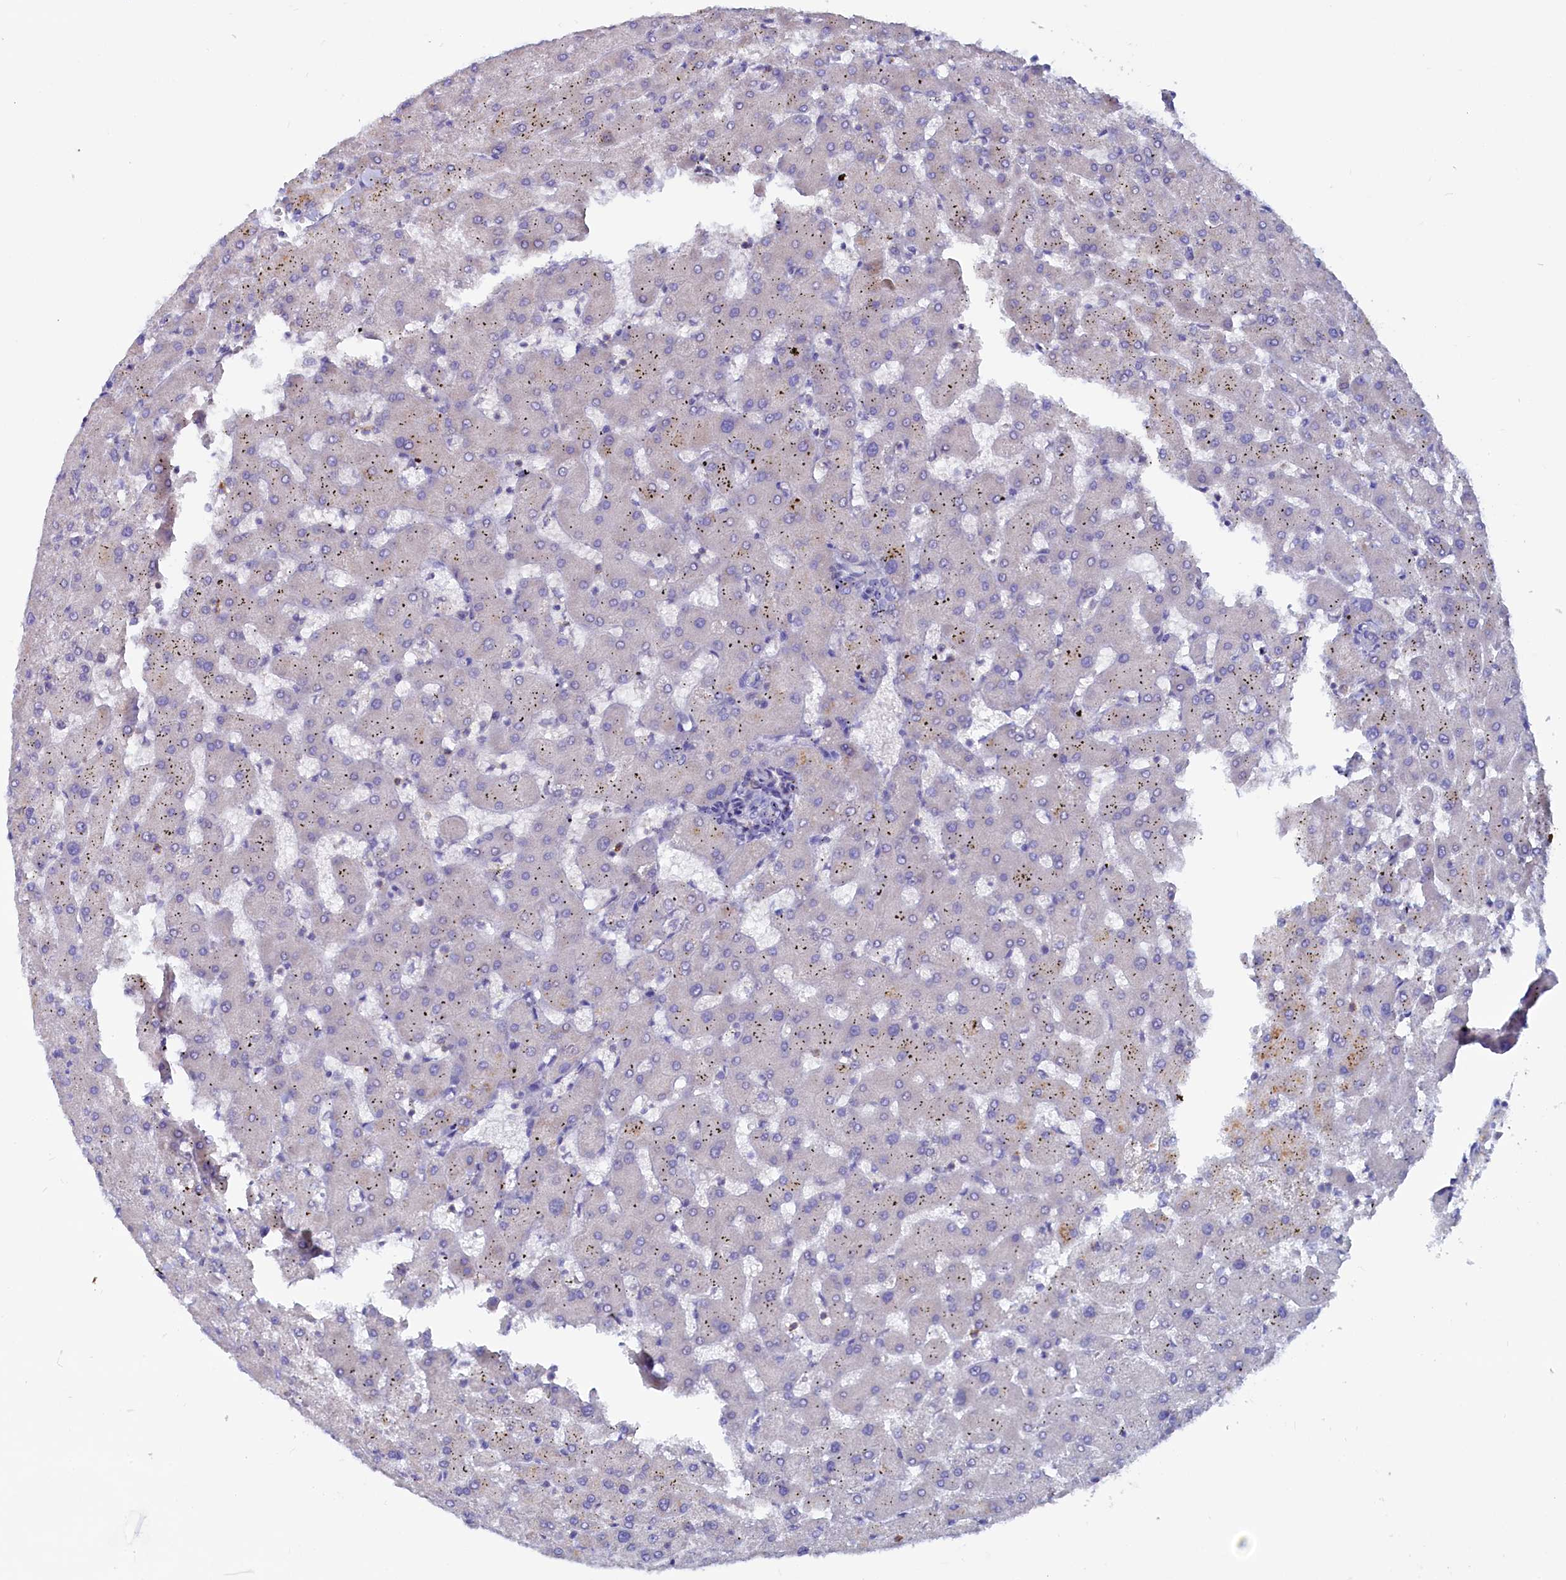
{"staining": {"intensity": "negative", "quantity": "none", "location": "none"}, "tissue": "liver", "cell_type": "Cholangiocytes", "image_type": "normal", "snomed": [{"axis": "morphology", "description": "Normal tissue, NOS"}, {"axis": "topography", "description": "Liver"}], "caption": "DAB immunohistochemical staining of normal liver displays no significant expression in cholangiocytes. (Stains: DAB (3,3'-diaminobenzidine) immunohistochemistry (IHC) with hematoxylin counter stain, Microscopy: brightfield microscopy at high magnification).", "gene": "ASTE1", "patient": {"sex": "female", "age": 63}}